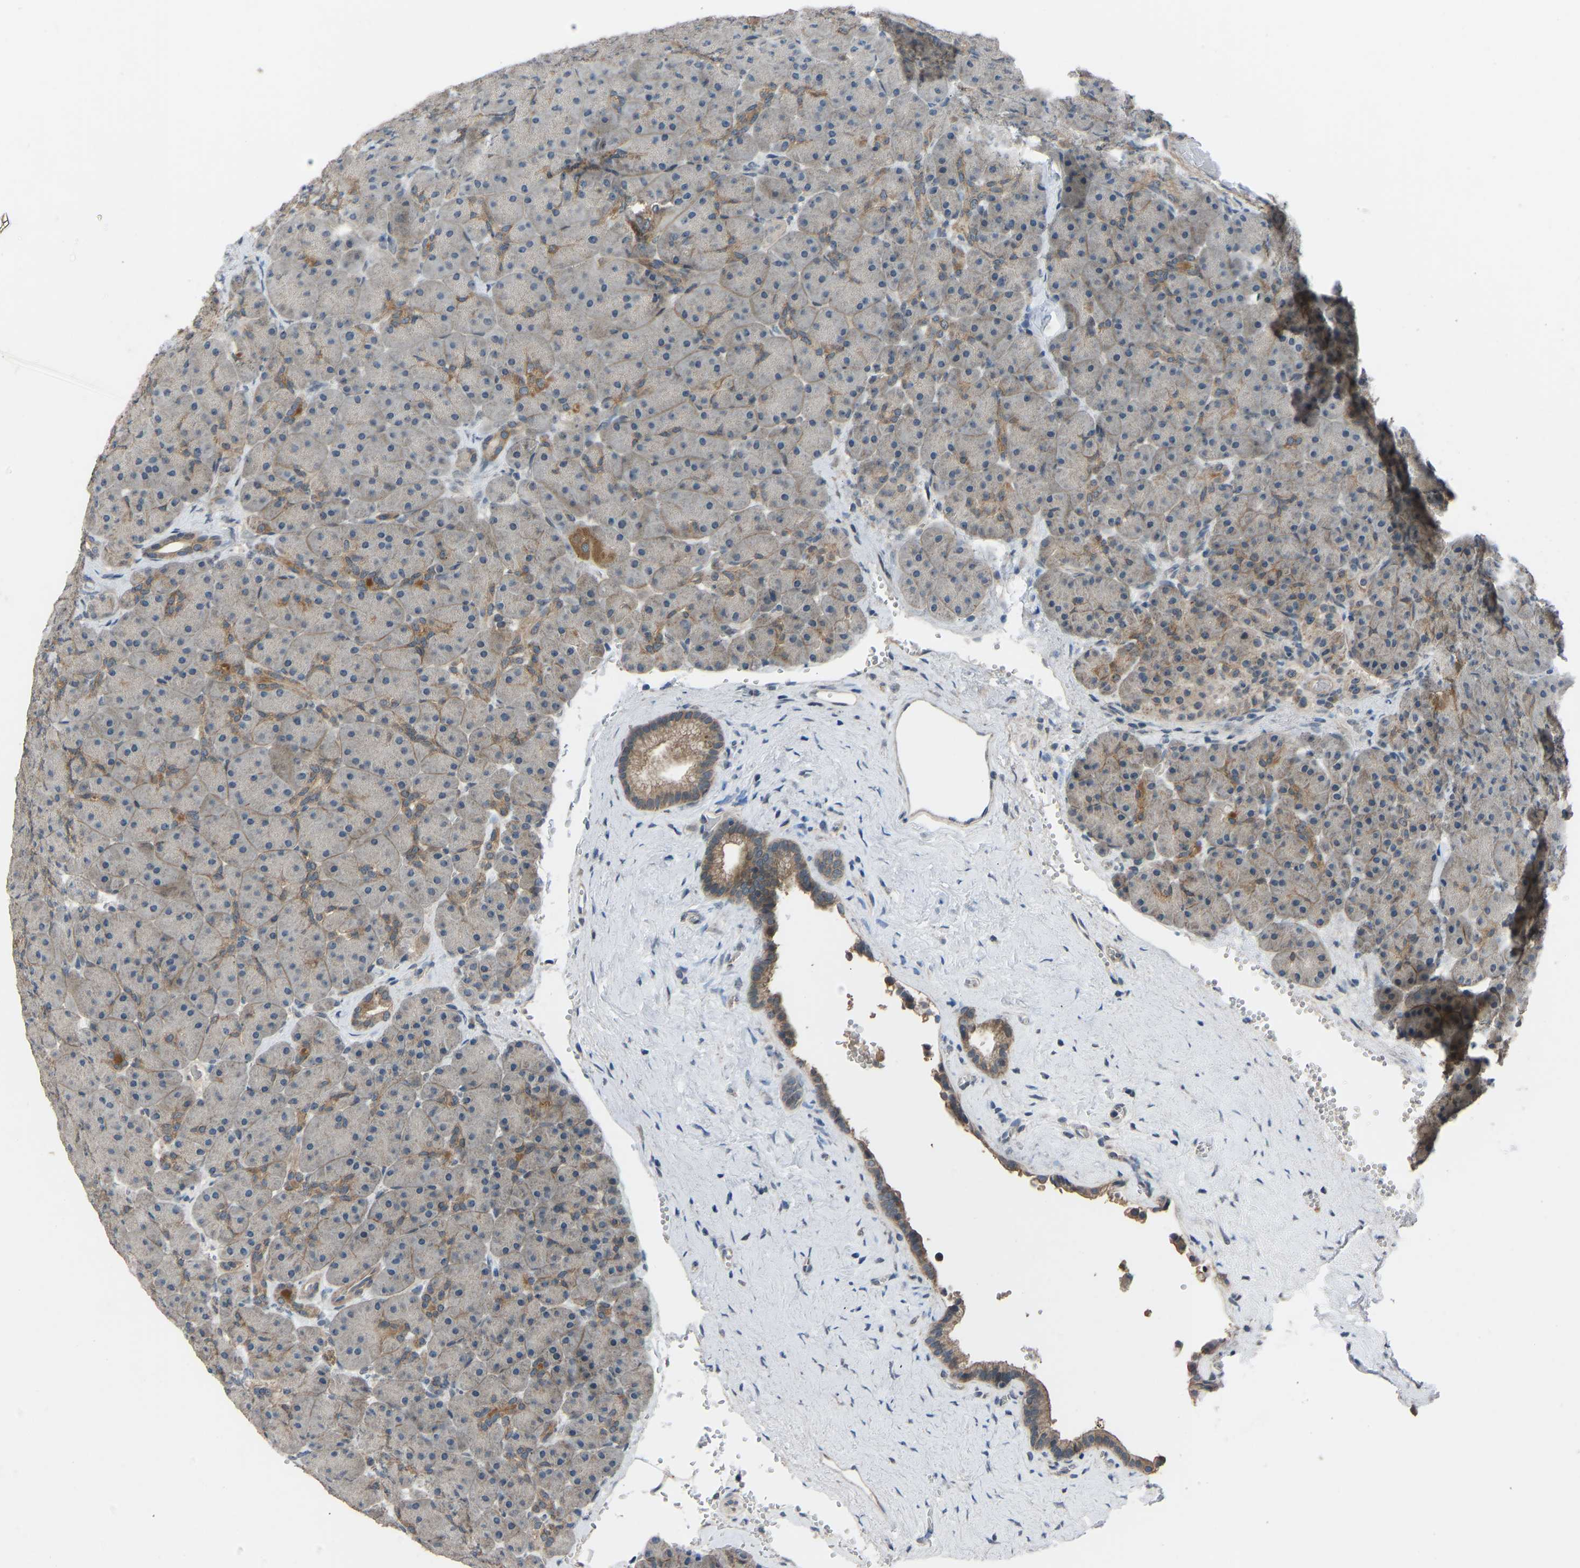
{"staining": {"intensity": "moderate", "quantity": "25%-75%", "location": "cytoplasmic/membranous"}, "tissue": "pancreas", "cell_type": "Exocrine glandular cells", "image_type": "normal", "snomed": [{"axis": "morphology", "description": "Normal tissue, NOS"}, {"axis": "topography", "description": "Pancreas"}], "caption": "The histopathology image exhibits staining of normal pancreas, revealing moderate cytoplasmic/membranous protein expression (brown color) within exocrine glandular cells.", "gene": "CDK2AP1", "patient": {"sex": "male", "age": 66}}